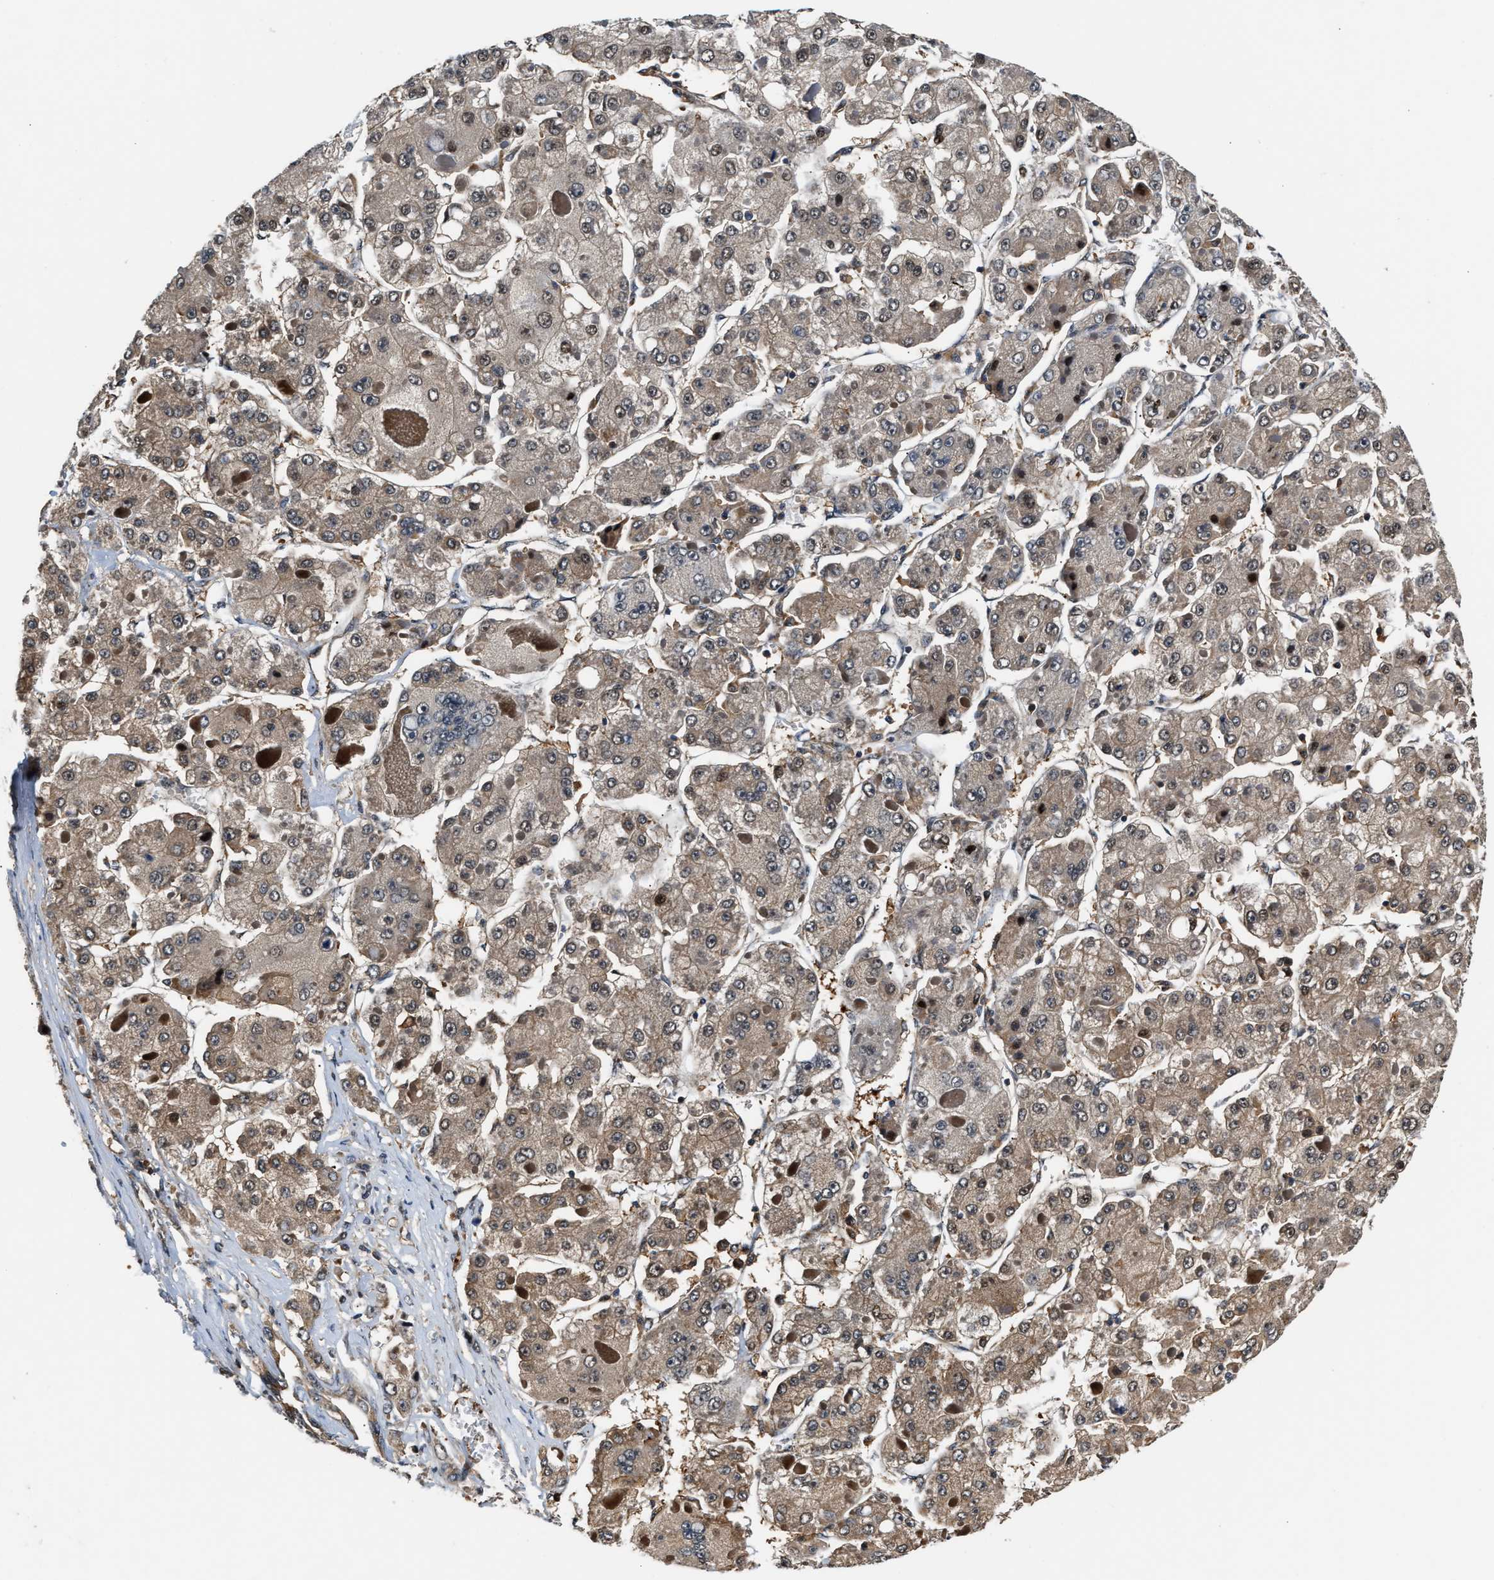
{"staining": {"intensity": "weak", "quantity": "25%-75%", "location": "cytoplasmic/membranous"}, "tissue": "liver cancer", "cell_type": "Tumor cells", "image_type": "cancer", "snomed": [{"axis": "morphology", "description": "Carcinoma, Hepatocellular, NOS"}, {"axis": "topography", "description": "Liver"}], "caption": "This image exhibits immunohistochemistry (IHC) staining of liver cancer (hepatocellular carcinoma), with low weak cytoplasmic/membranous staining in approximately 25%-75% of tumor cells.", "gene": "TUT7", "patient": {"sex": "female", "age": 73}}